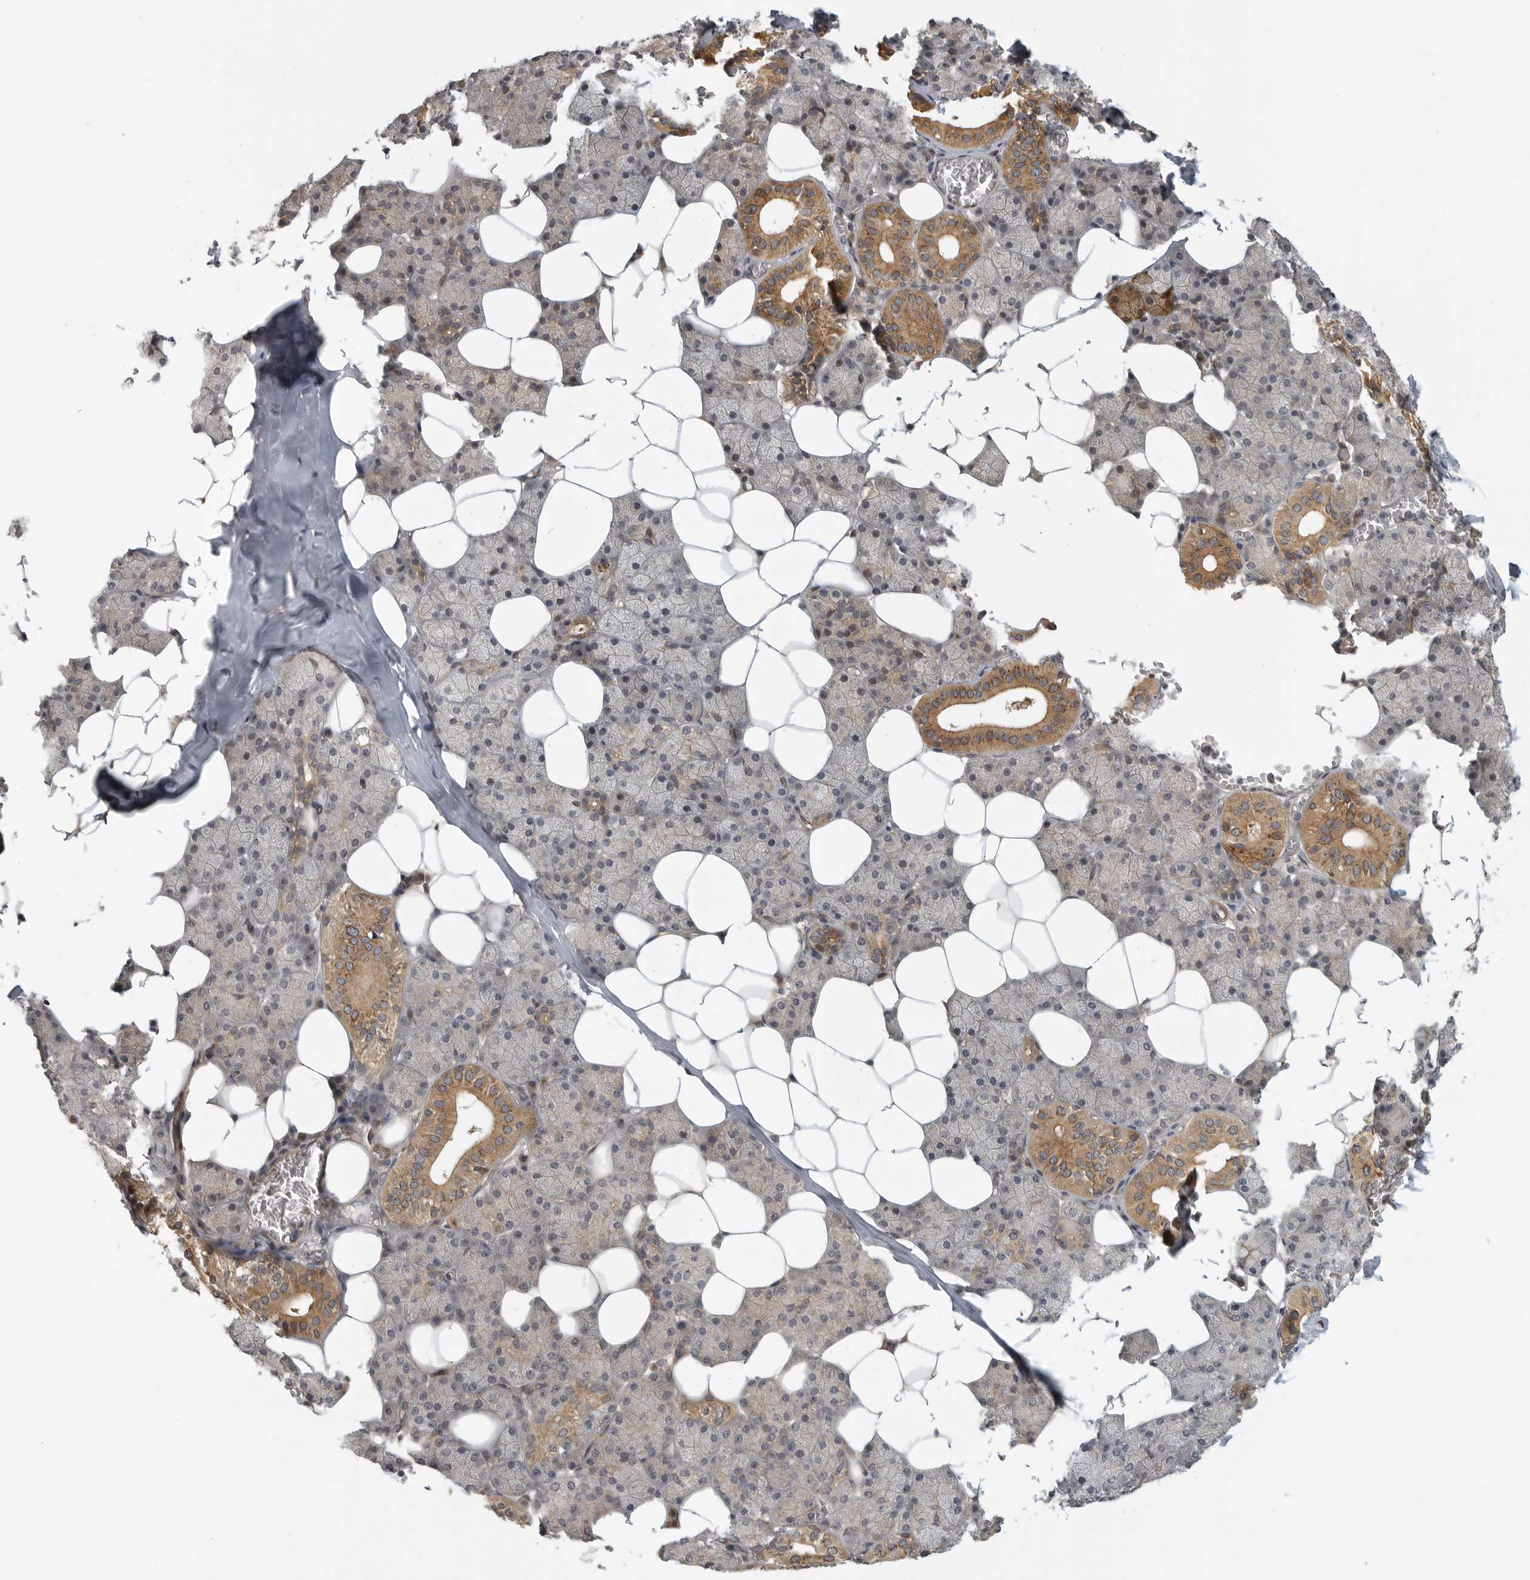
{"staining": {"intensity": "moderate", "quantity": "25%-75%", "location": "cytoplasmic/membranous"}, "tissue": "salivary gland", "cell_type": "Glandular cells", "image_type": "normal", "snomed": [{"axis": "morphology", "description": "Normal tissue, NOS"}, {"axis": "topography", "description": "Salivary gland"}], "caption": "Immunohistochemical staining of normal salivary gland demonstrates medium levels of moderate cytoplasmic/membranous positivity in about 25%-75% of glandular cells.", "gene": "CUEDC1", "patient": {"sex": "female", "age": 33}}